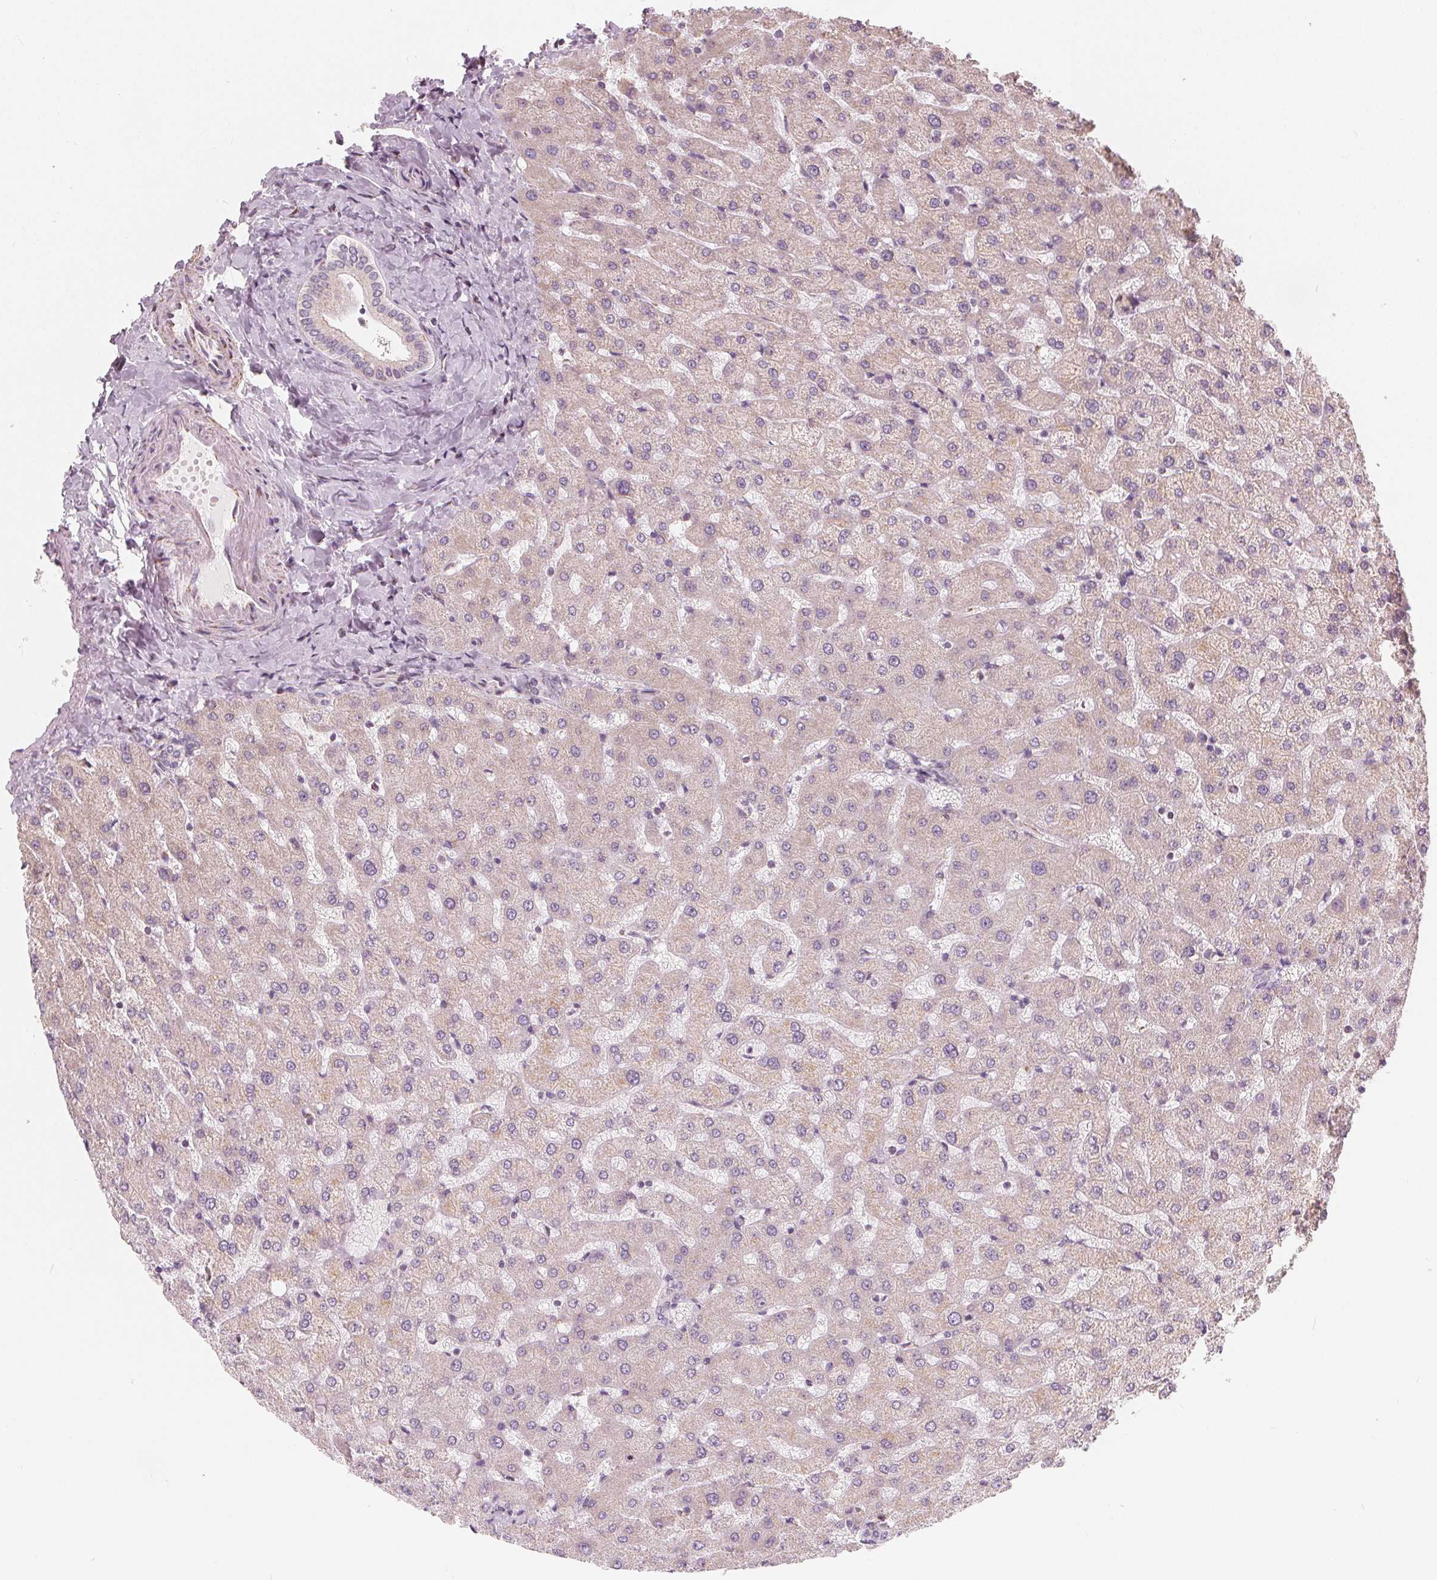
{"staining": {"intensity": "negative", "quantity": "none", "location": "none"}, "tissue": "liver", "cell_type": "Cholangiocytes", "image_type": "normal", "snomed": [{"axis": "morphology", "description": "Normal tissue, NOS"}, {"axis": "topography", "description": "Liver"}], "caption": "Liver was stained to show a protein in brown. There is no significant positivity in cholangiocytes. Brightfield microscopy of IHC stained with DAB (brown) and hematoxylin (blue), captured at high magnification.", "gene": "NUP210L", "patient": {"sex": "female", "age": 50}}